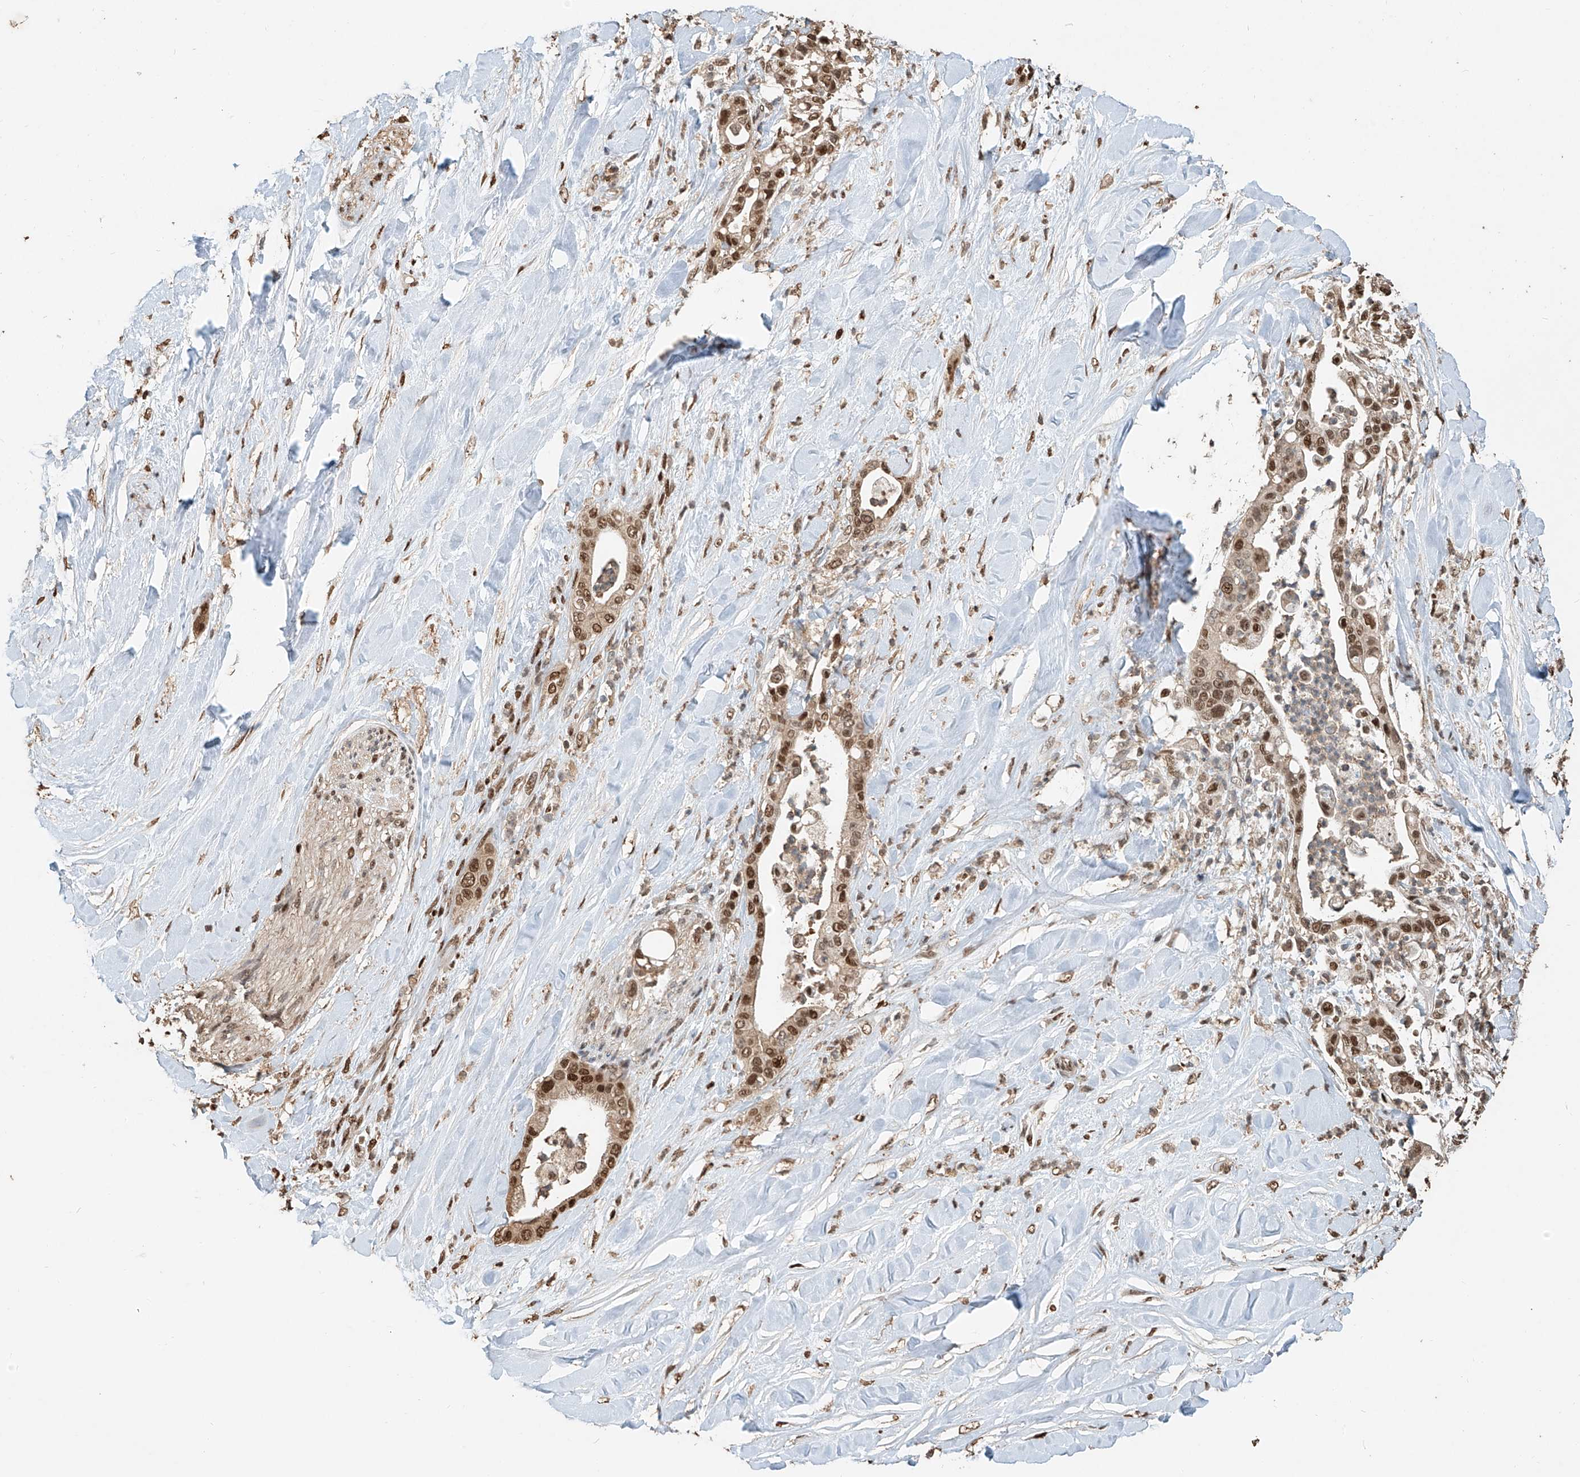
{"staining": {"intensity": "strong", "quantity": ">75%", "location": "cytoplasmic/membranous,nuclear"}, "tissue": "liver cancer", "cell_type": "Tumor cells", "image_type": "cancer", "snomed": [{"axis": "morphology", "description": "Cholangiocarcinoma"}, {"axis": "topography", "description": "Liver"}], "caption": "There is high levels of strong cytoplasmic/membranous and nuclear positivity in tumor cells of liver cancer (cholangiocarcinoma), as demonstrated by immunohistochemical staining (brown color).", "gene": "RMND1", "patient": {"sex": "female", "age": 54}}